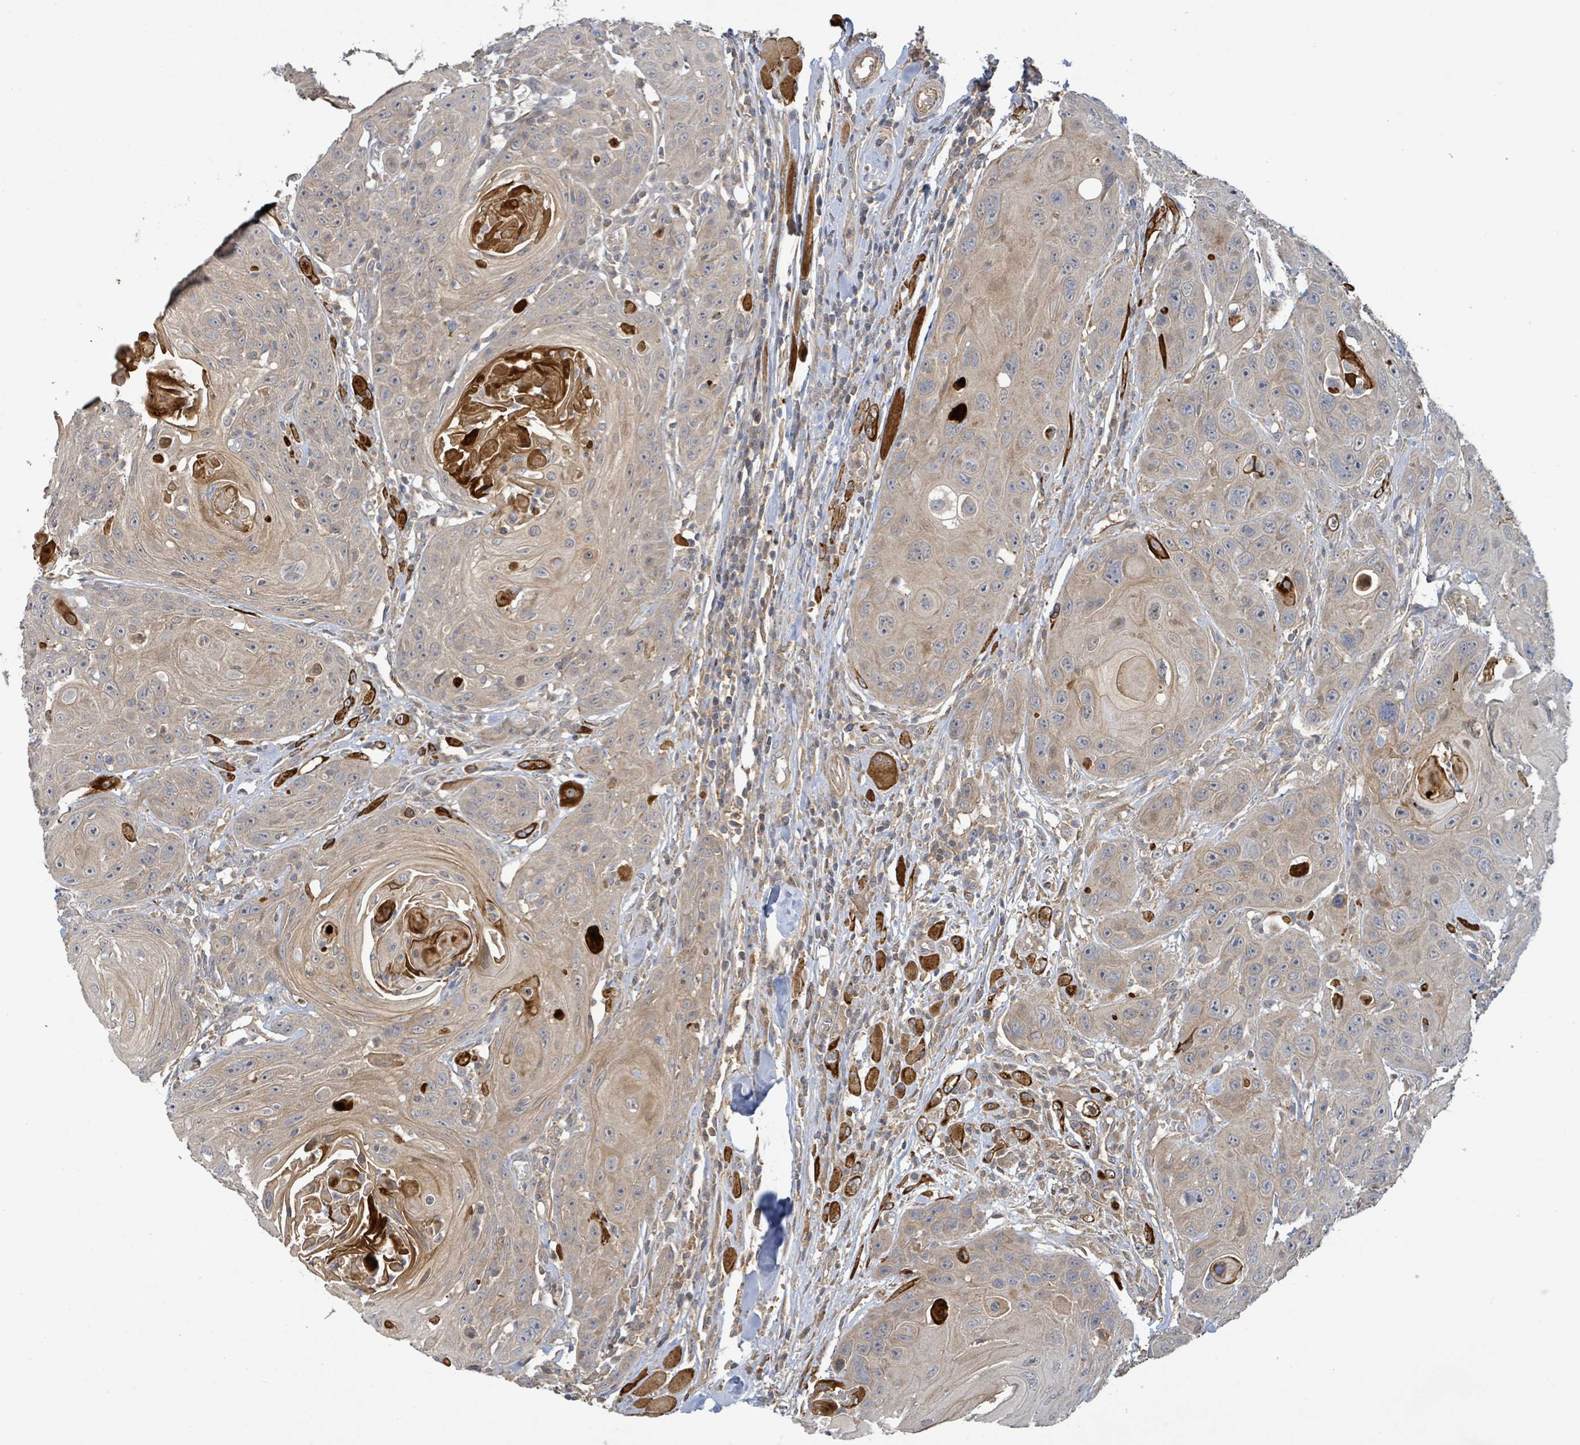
{"staining": {"intensity": "weak", "quantity": ">75%", "location": "cytoplasmic/membranous"}, "tissue": "head and neck cancer", "cell_type": "Tumor cells", "image_type": "cancer", "snomed": [{"axis": "morphology", "description": "Squamous cell carcinoma, NOS"}, {"axis": "topography", "description": "Head-Neck"}], "caption": "IHC of head and neck cancer (squamous cell carcinoma) shows low levels of weak cytoplasmic/membranous positivity in approximately >75% of tumor cells. Immunohistochemistry stains the protein in brown and the nuclei are stained blue.", "gene": "STARD4", "patient": {"sex": "female", "age": 59}}